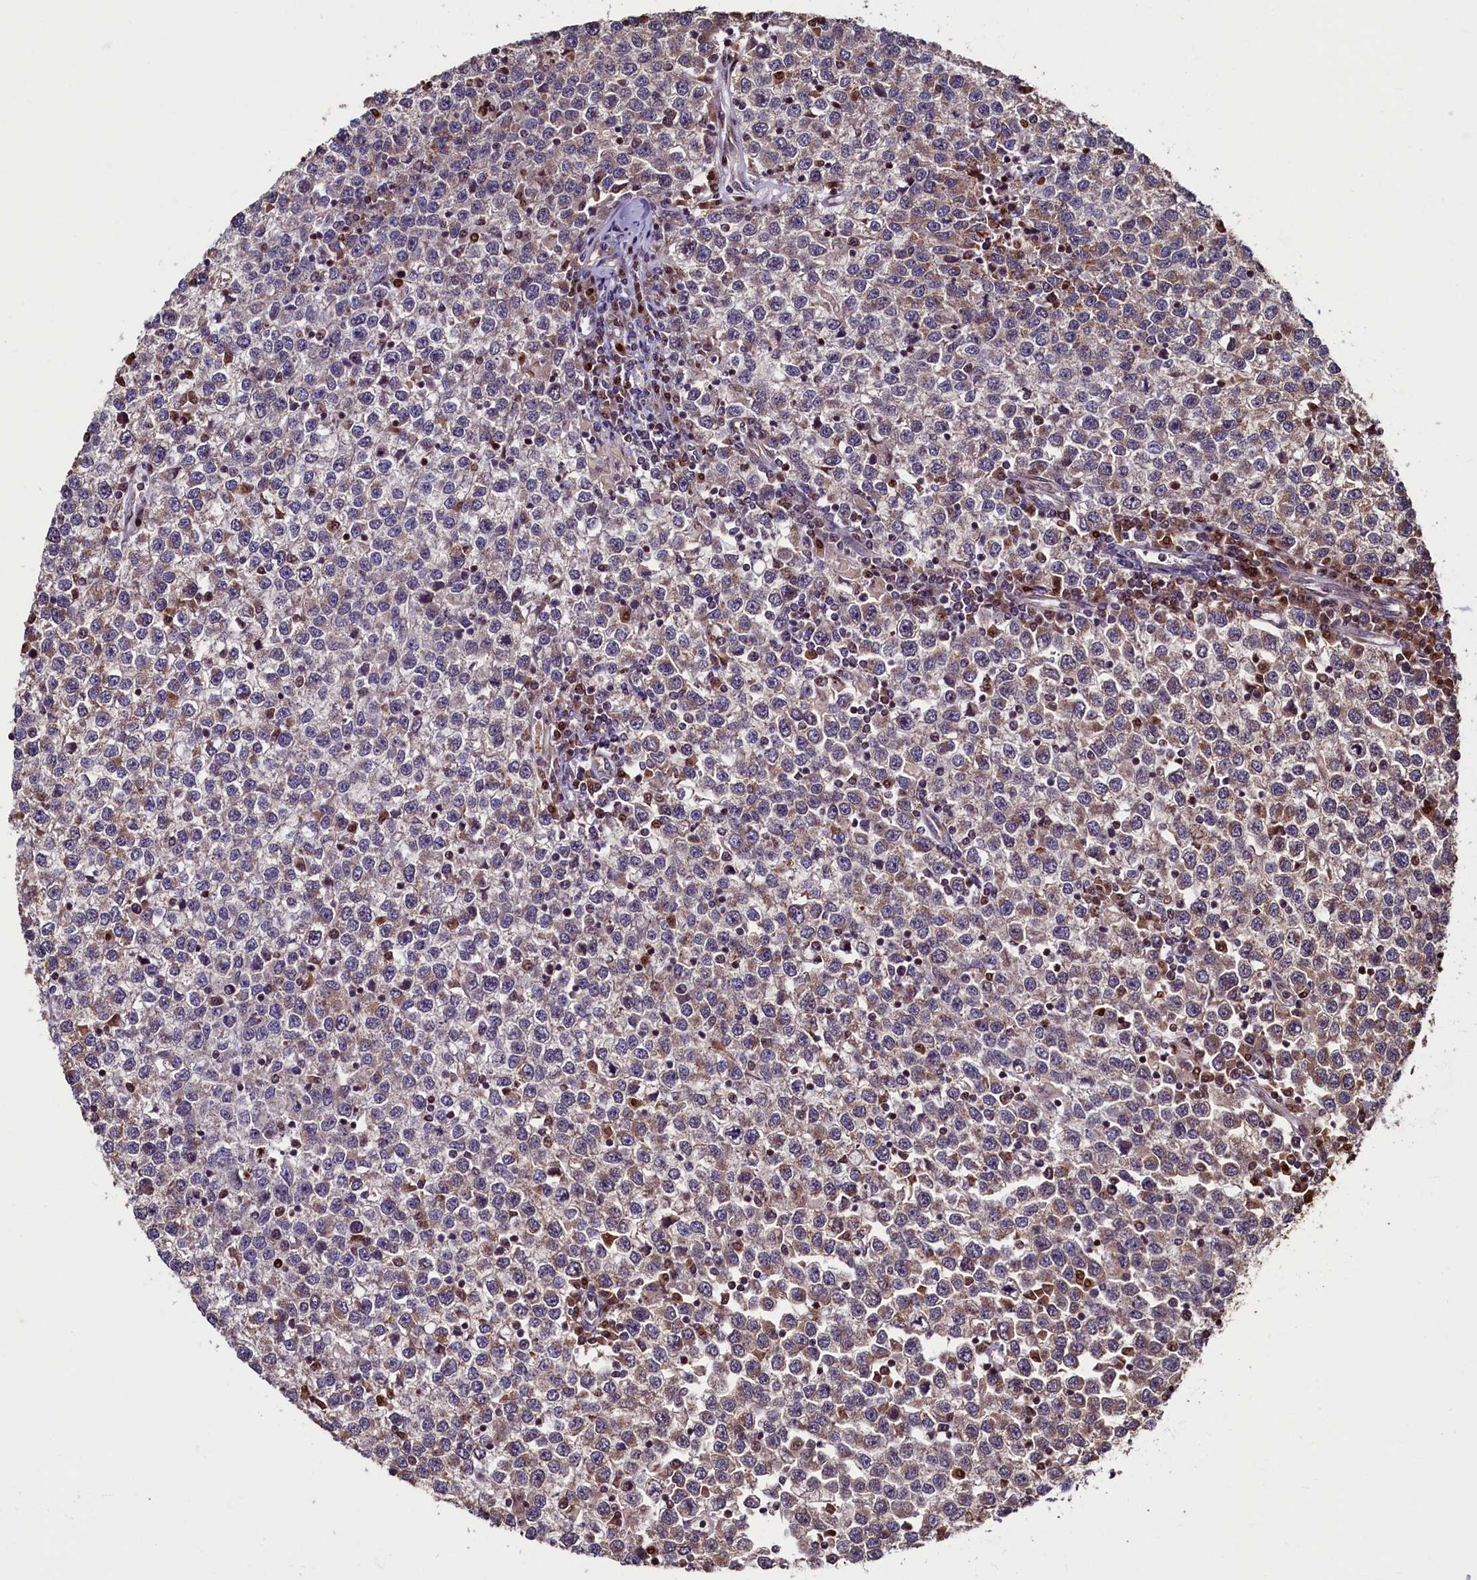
{"staining": {"intensity": "weak", "quantity": "25%-75%", "location": "cytoplasmic/membranous"}, "tissue": "testis cancer", "cell_type": "Tumor cells", "image_type": "cancer", "snomed": [{"axis": "morphology", "description": "Seminoma, NOS"}, {"axis": "topography", "description": "Testis"}], "caption": "Immunohistochemical staining of human seminoma (testis) displays low levels of weak cytoplasmic/membranous positivity in approximately 25%-75% of tumor cells.", "gene": "NCKAP5L", "patient": {"sex": "male", "age": 65}}